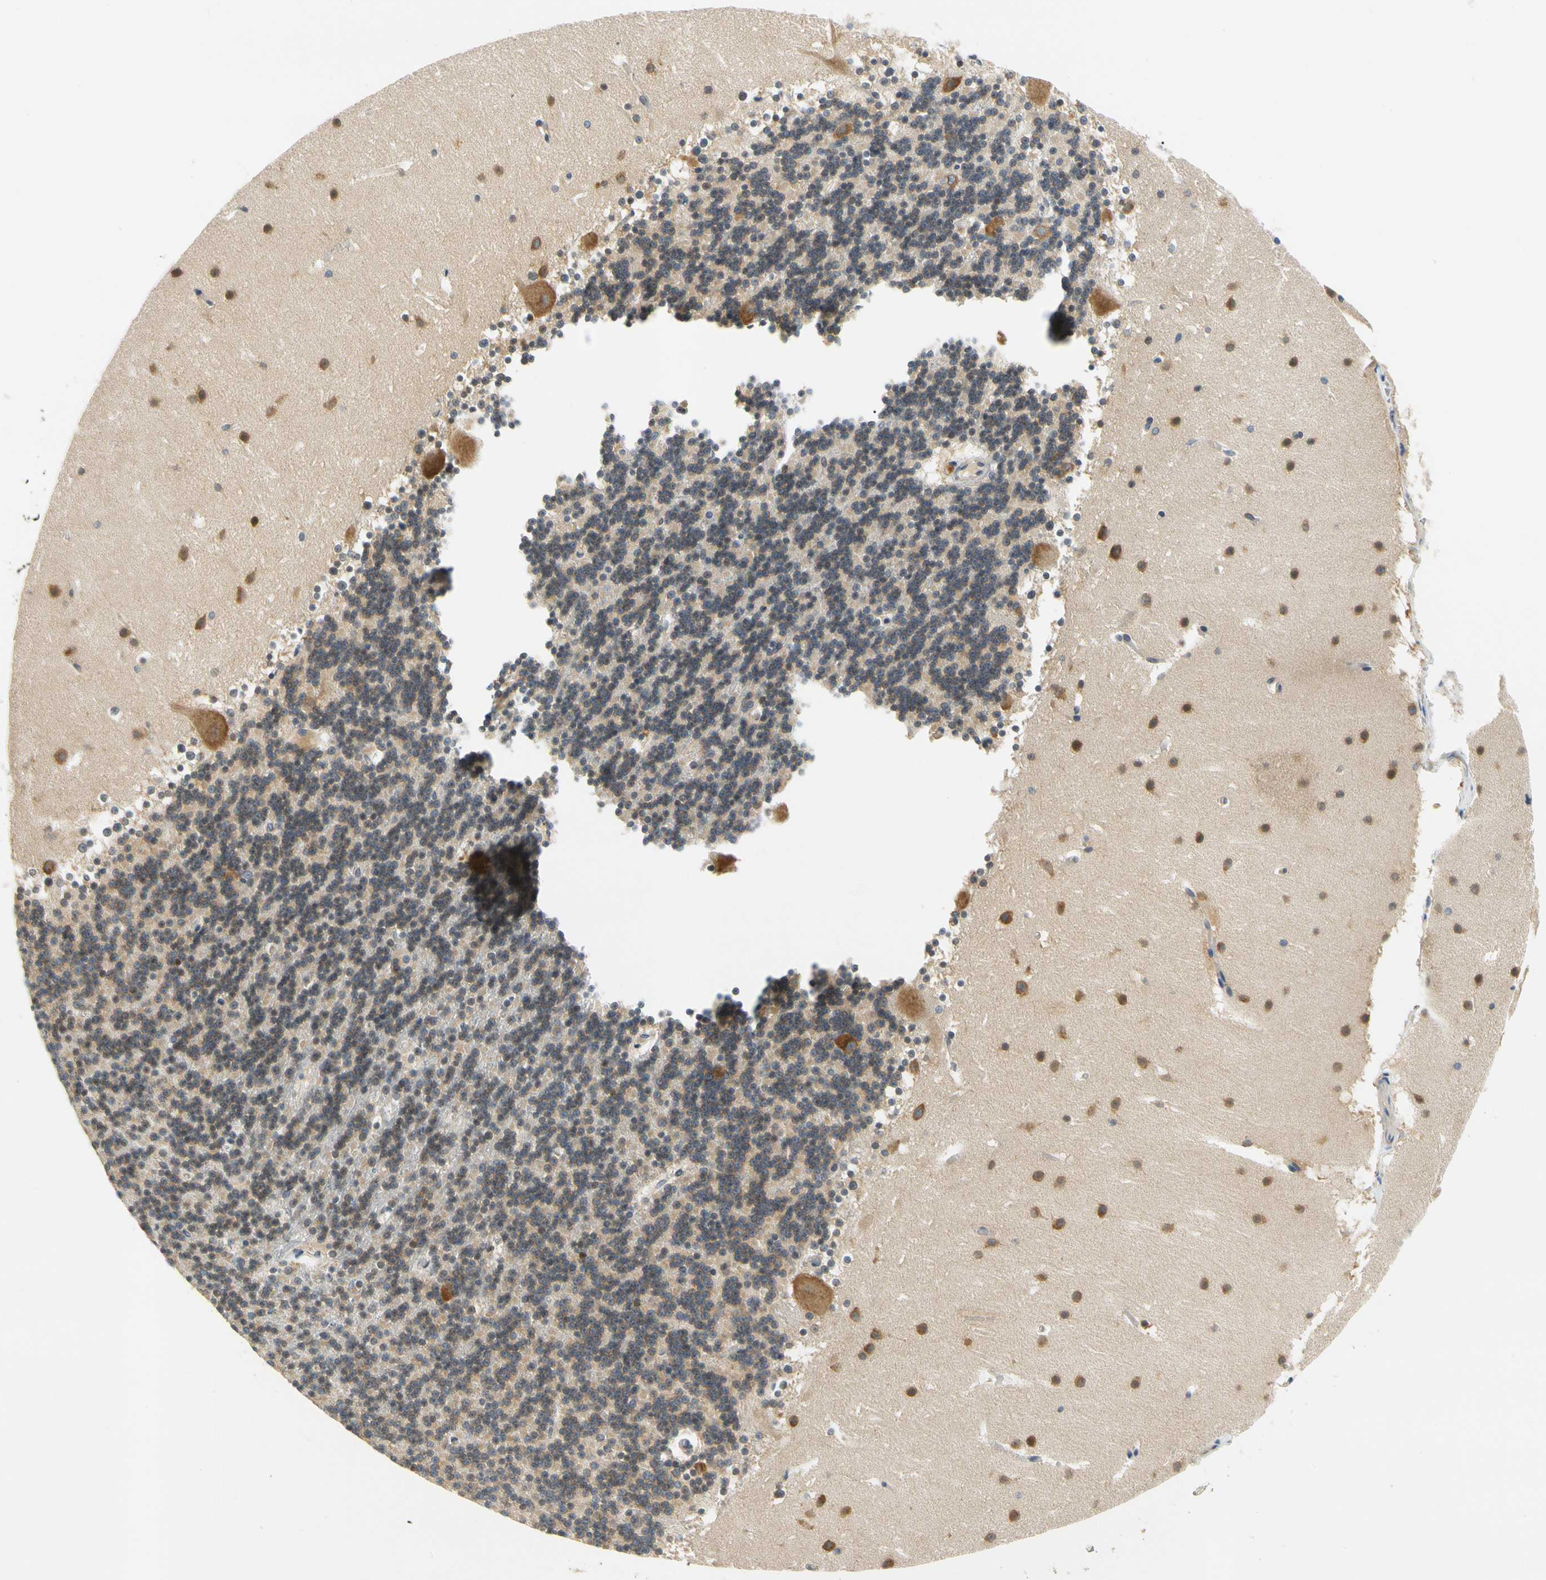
{"staining": {"intensity": "weak", "quantity": ">75%", "location": "cytoplasmic/membranous"}, "tissue": "cerebellum", "cell_type": "Cells in granular layer", "image_type": "normal", "snomed": [{"axis": "morphology", "description": "Normal tissue, NOS"}, {"axis": "topography", "description": "Cerebellum"}], "caption": "About >75% of cells in granular layer in benign human cerebellum show weak cytoplasmic/membranous protein positivity as visualized by brown immunohistochemical staining.", "gene": "LRRC47", "patient": {"sex": "male", "age": 45}}